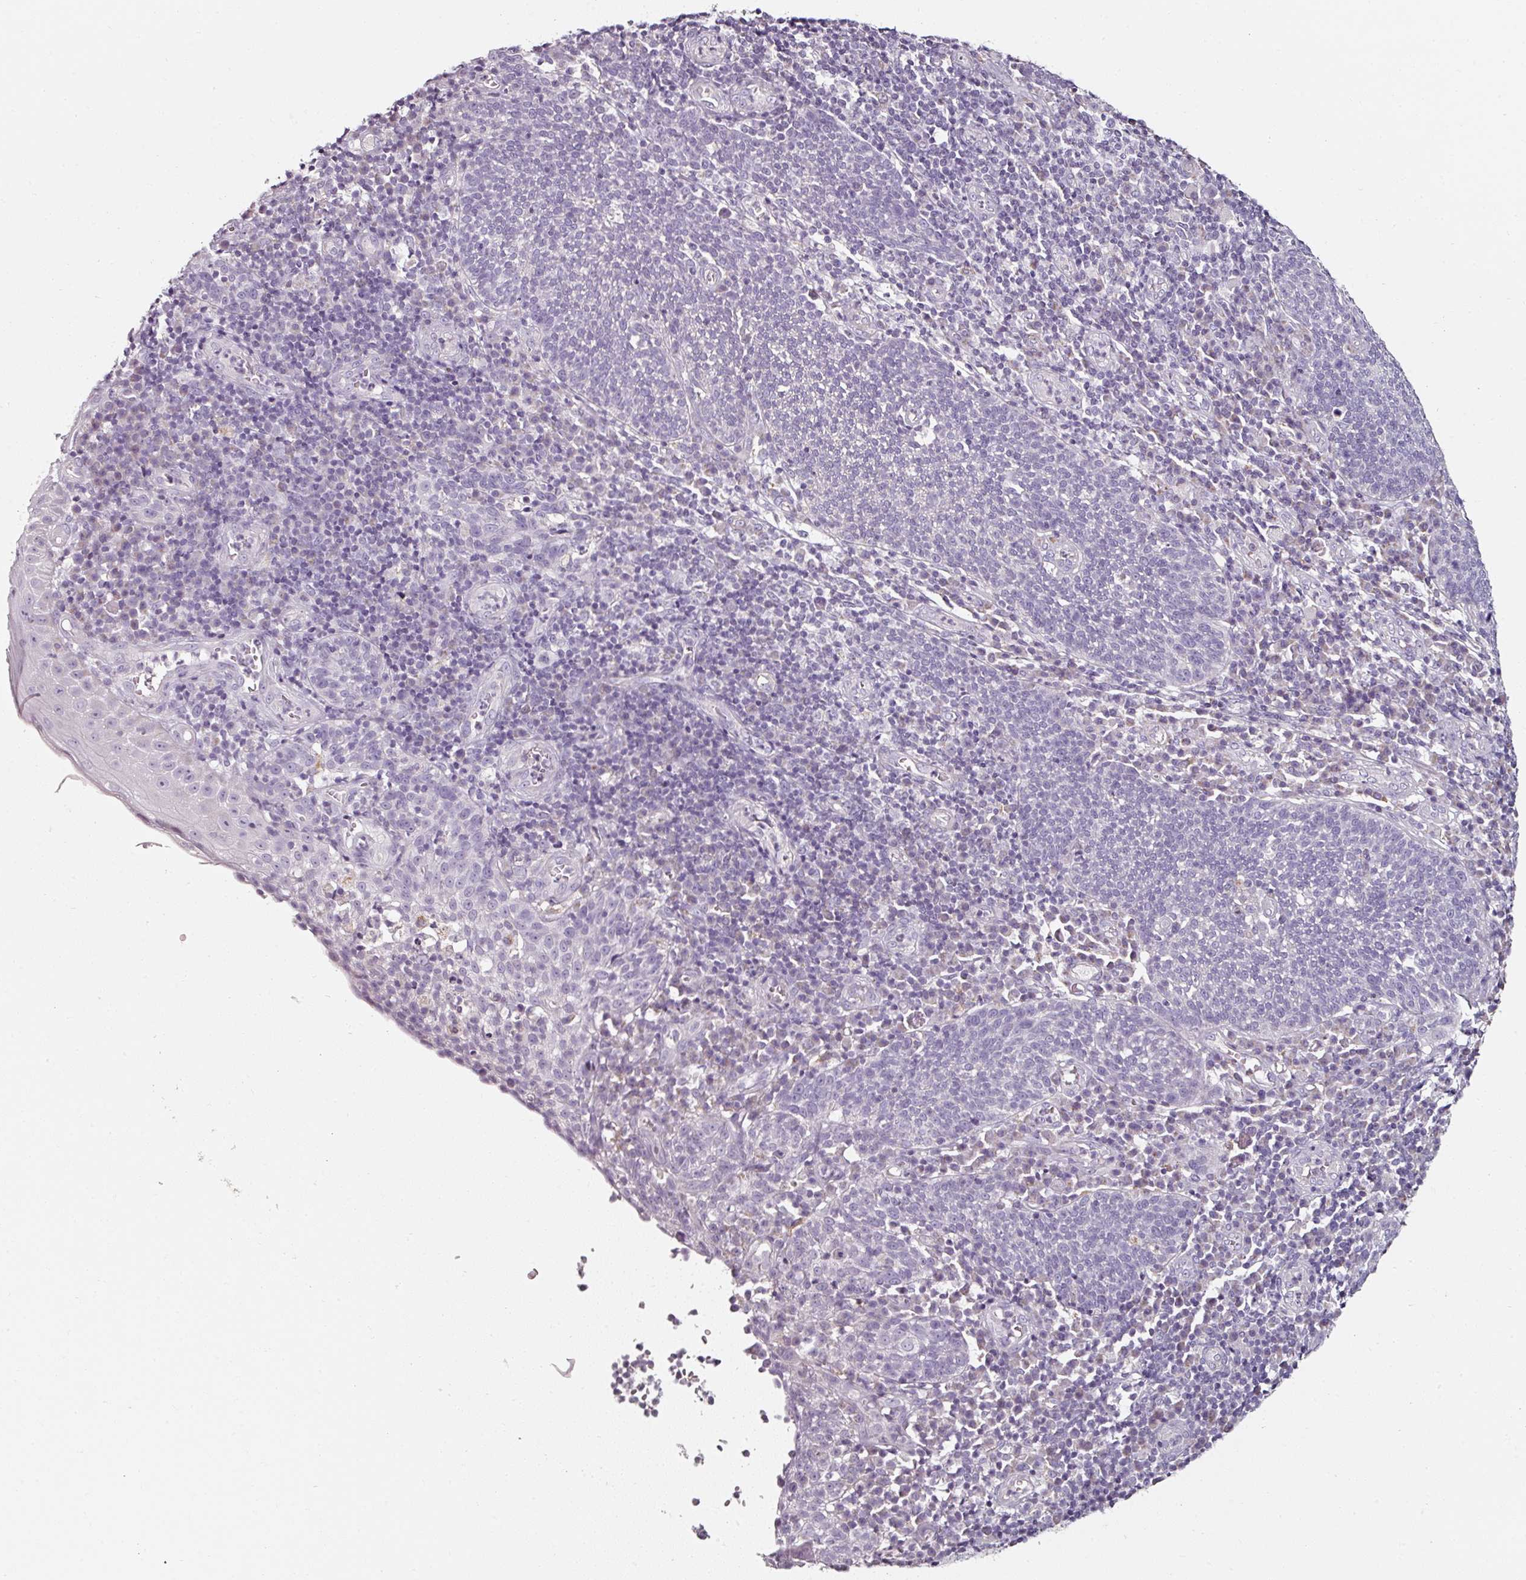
{"staining": {"intensity": "negative", "quantity": "none", "location": "none"}, "tissue": "cervical cancer", "cell_type": "Tumor cells", "image_type": "cancer", "snomed": [{"axis": "morphology", "description": "Squamous cell carcinoma, NOS"}, {"axis": "topography", "description": "Cervix"}], "caption": "Immunohistochemistry of cervical cancer displays no positivity in tumor cells.", "gene": "CAP2", "patient": {"sex": "female", "age": 34}}